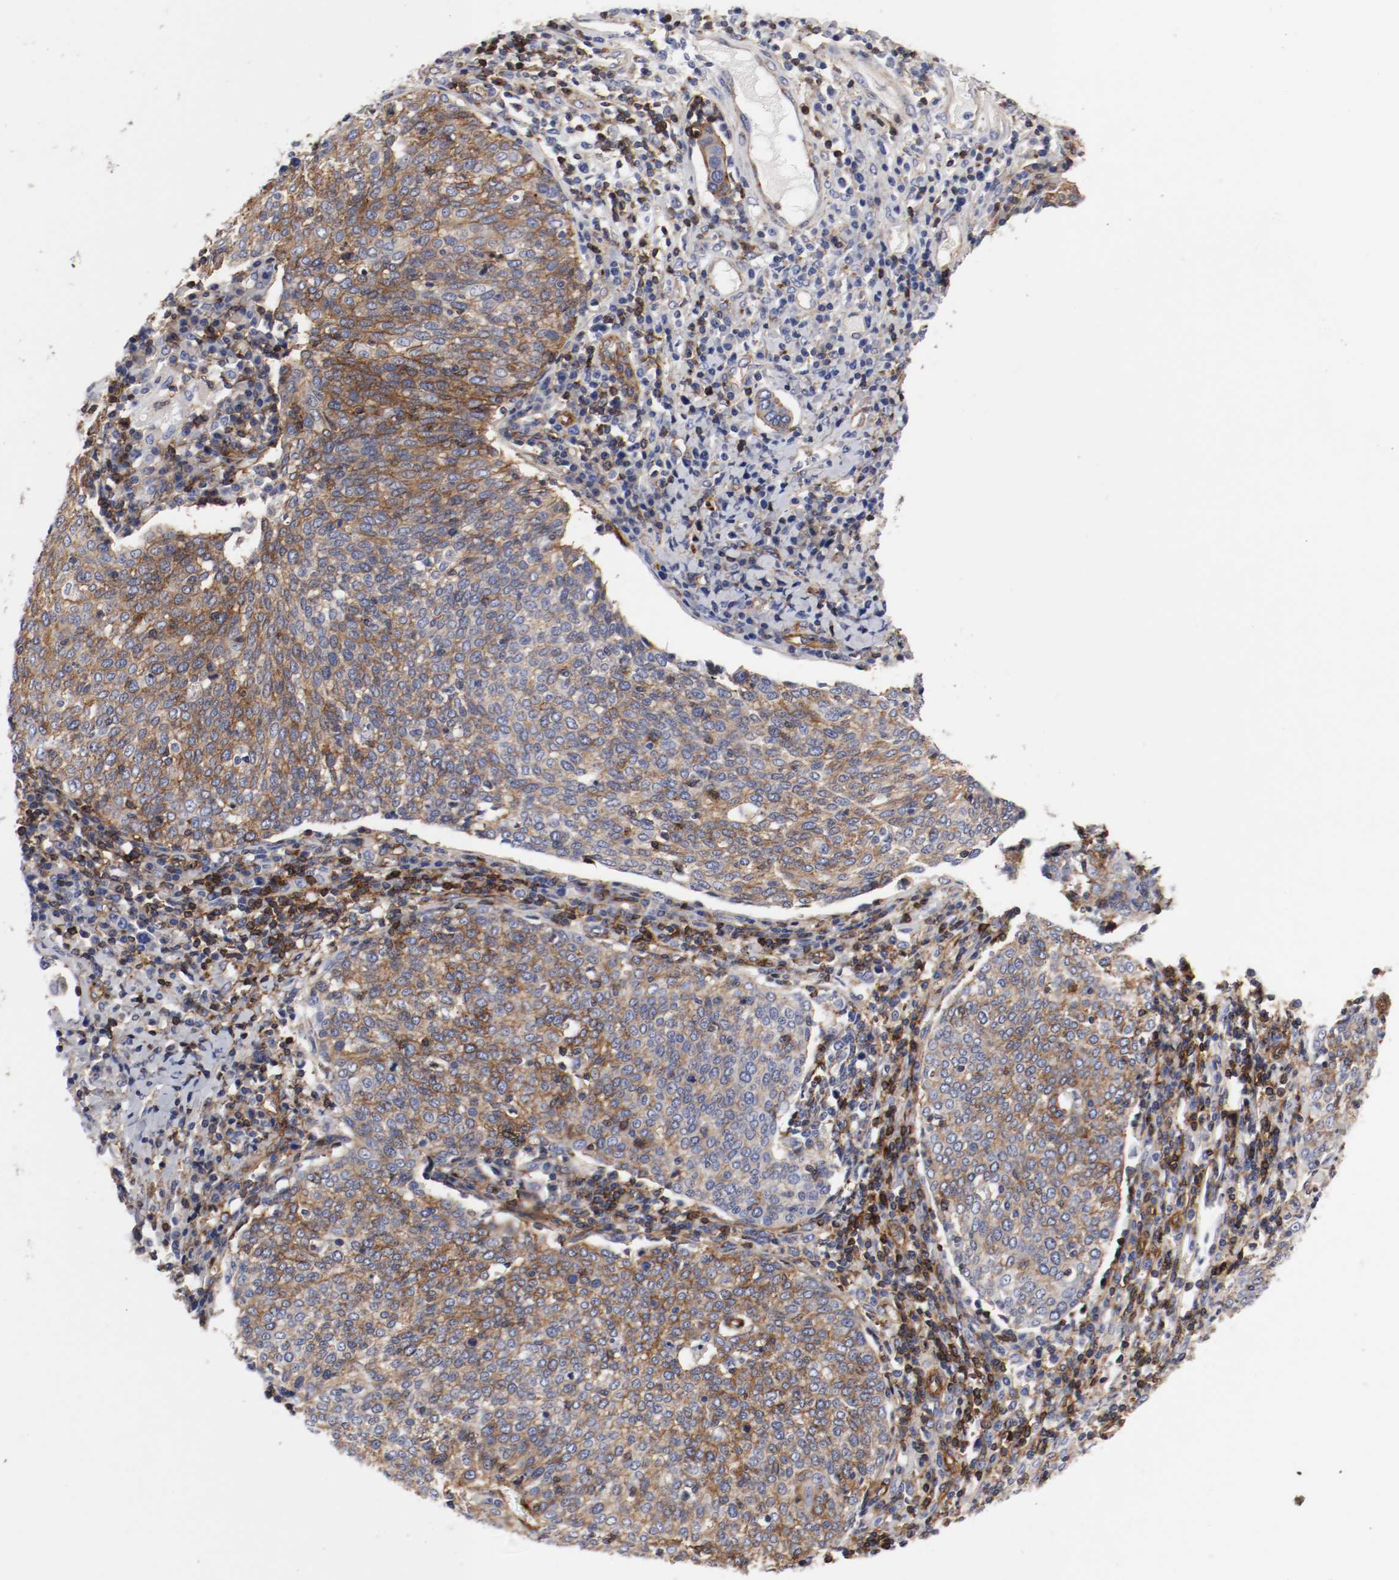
{"staining": {"intensity": "moderate", "quantity": "25%-75%", "location": "cytoplasmic/membranous"}, "tissue": "cervical cancer", "cell_type": "Tumor cells", "image_type": "cancer", "snomed": [{"axis": "morphology", "description": "Squamous cell carcinoma, NOS"}, {"axis": "topography", "description": "Cervix"}], "caption": "Protein analysis of squamous cell carcinoma (cervical) tissue exhibits moderate cytoplasmic/membranous staining in approximately 25%-75% of tumor cells. Immunohistochemistry stains the protein of interest in brown and the nuclei are stained blue.", "gene": "IFITM1", "patient": {"sex": "female", "age": 40}}